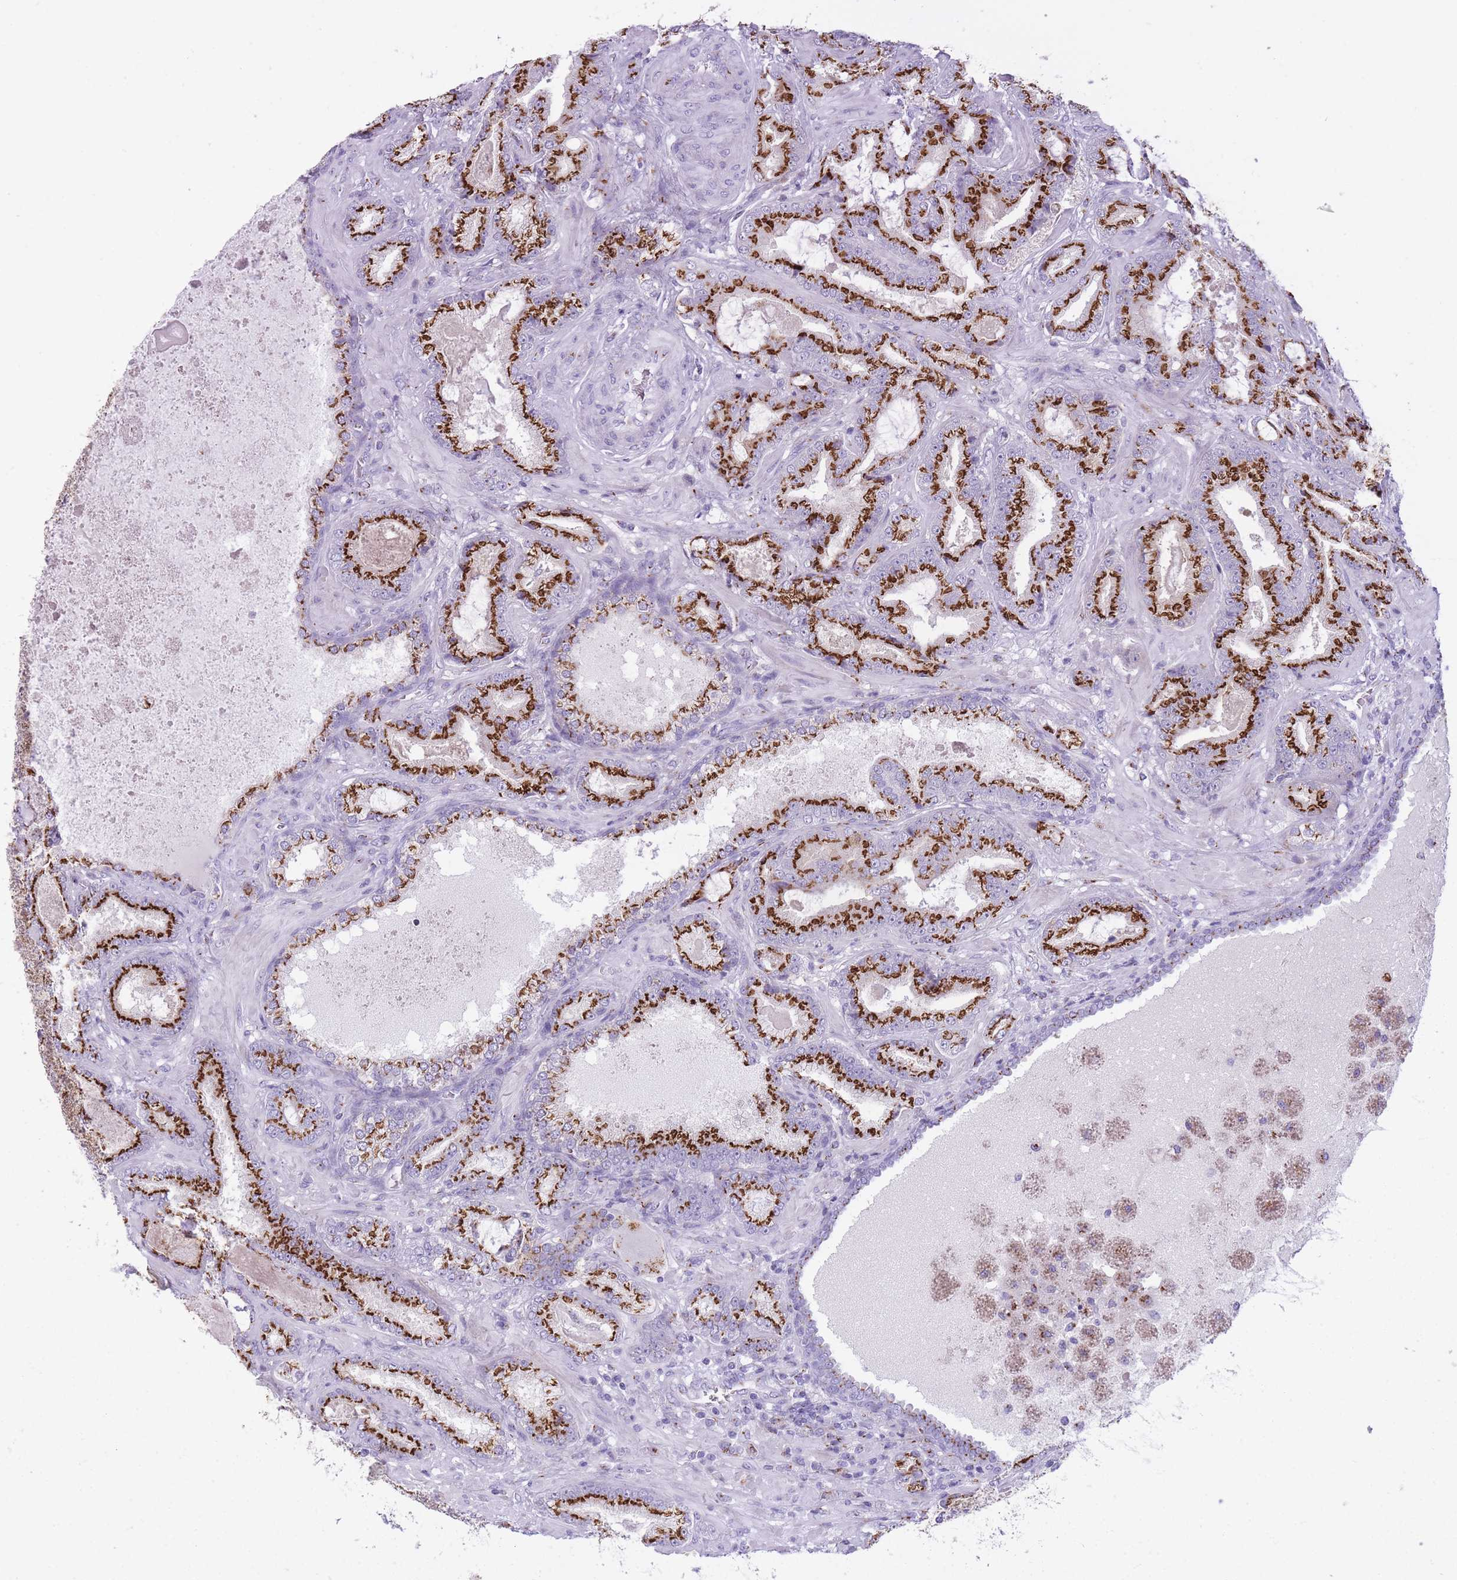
{"staining": {"intensity": "strong", "quantity": ">75%", "location": "cytoplasmic/membranous"}, "tissue": "prostate cancer", "cell_type": "Tumor cells", "image_type": "cancer", "snomed": [{"axis": "morphology", "description": "Adenocarcinoma, High grade"}, {"axis": "topography", "description": "Prostate"}], "caption": "High-magnification brightfield microscopy of adenocarcinoma (high-grade) (prostate) stained with DAB (brown) and counterstained with hematoxylin (blue). tumor cells exhibit strong cytoplasmic/membranous expression is identified in approximately>75% of cells. The staining was performed using DAB (3,3'-diaminobenzidine) to visualize the protein expression in brown, while the nuclei were stained in blue with hematoxylin (Magnification: 20x).", "gene": "B4GALT2", "patient": {"sex": "male", "age": 68}}